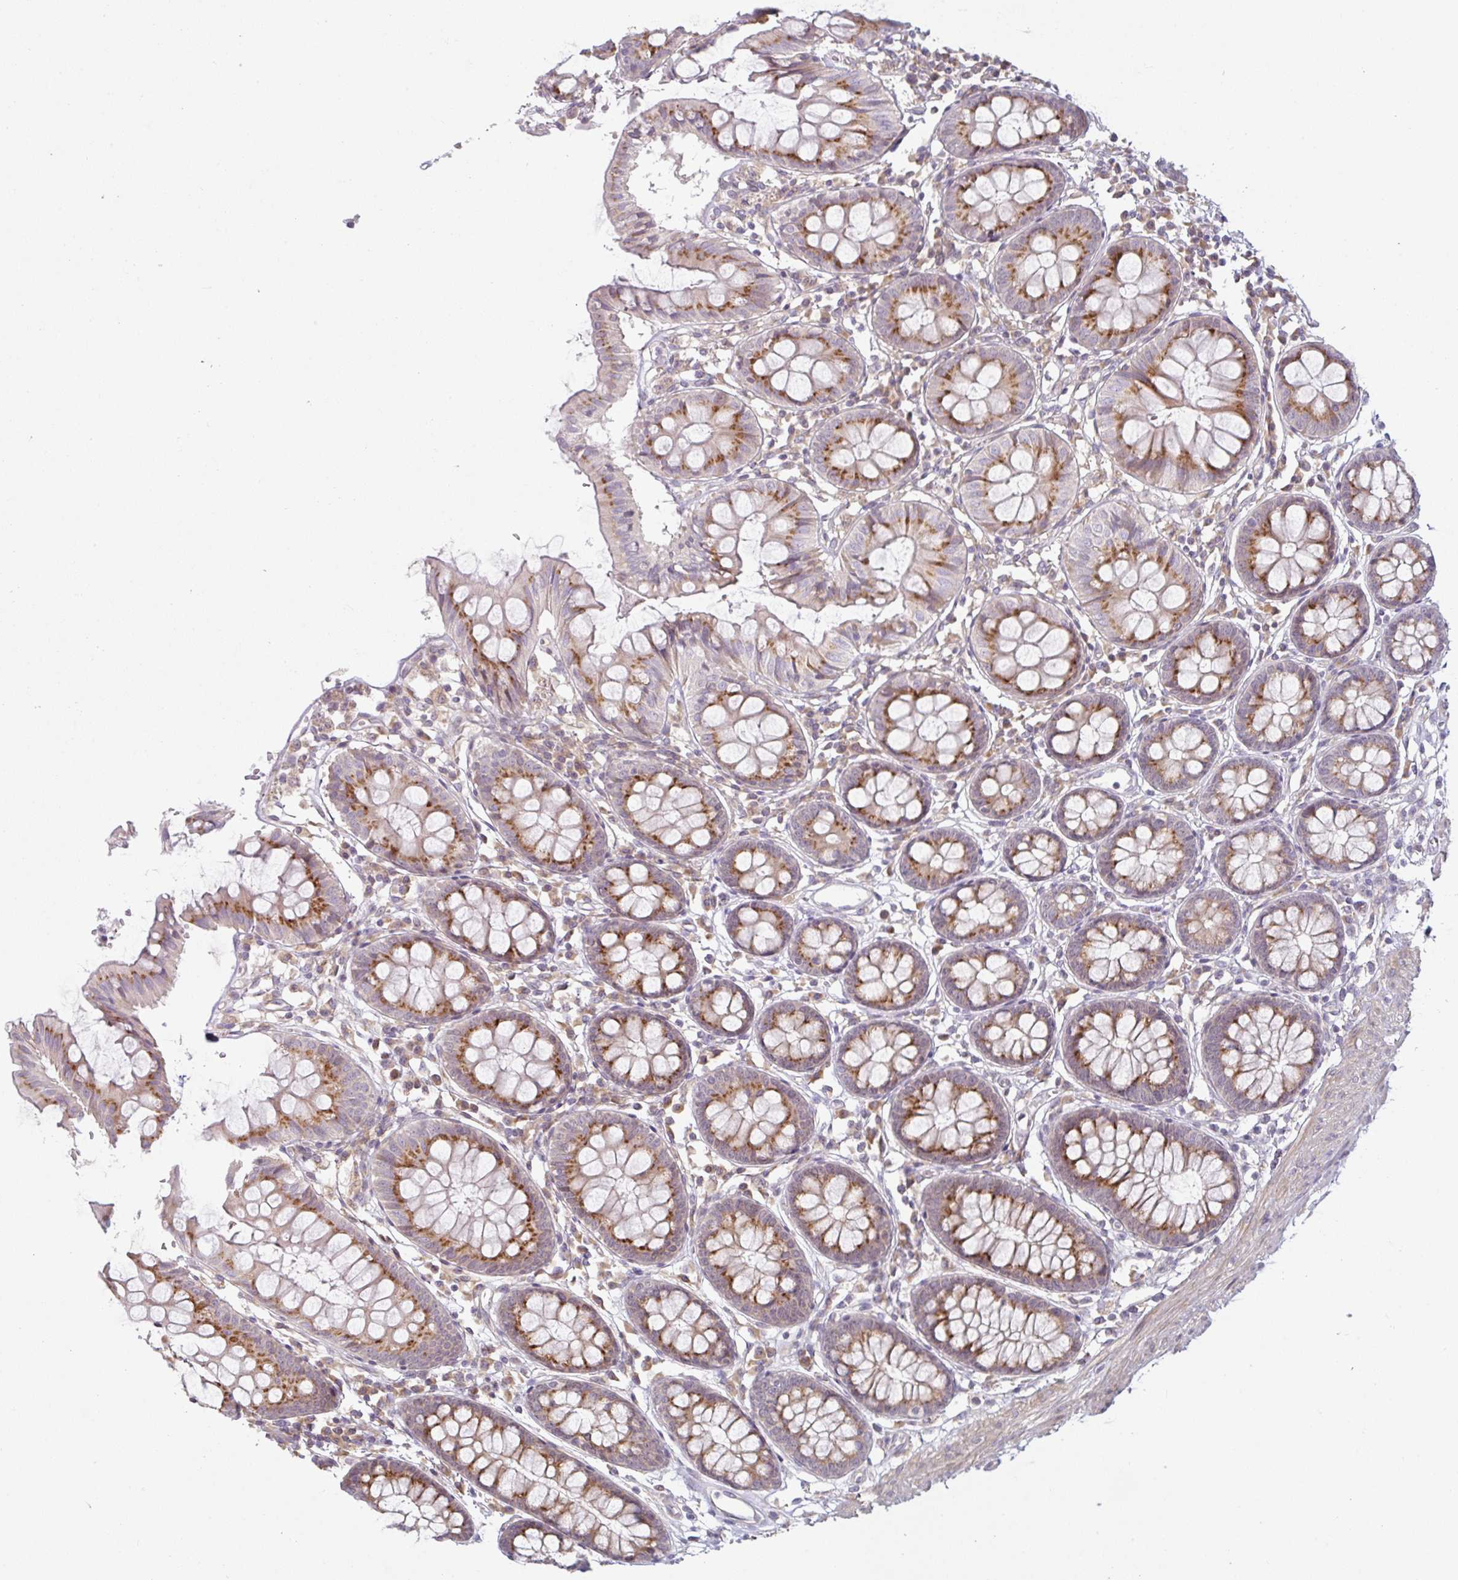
{"staining": {"intensity": "weak", "quantity": ">75%", "location": "cytoplasmic/membranous"}, "tissue": "colon", "cell_type": "Endothelial cells", "image_type": "normal", "snomed": [{"axis": "morphology", "description": "Normal tissue, NOS"}, {"axis": "topography", "description": "Colon"}], "caption": "Normal colon was stained to show a protein in brown. There is low levels of weak cytoplasmic/membranous positivity in approximately >75% of endothelial cells. The protein of interest is stained brown, and the nuclei are stained in blue (DAB (3,3'-diaminobenzidine) IHC with brightfield microscopy, high magnification).", "gene": "MOB1A", "patient": {"sex": "female", "age": 84}}